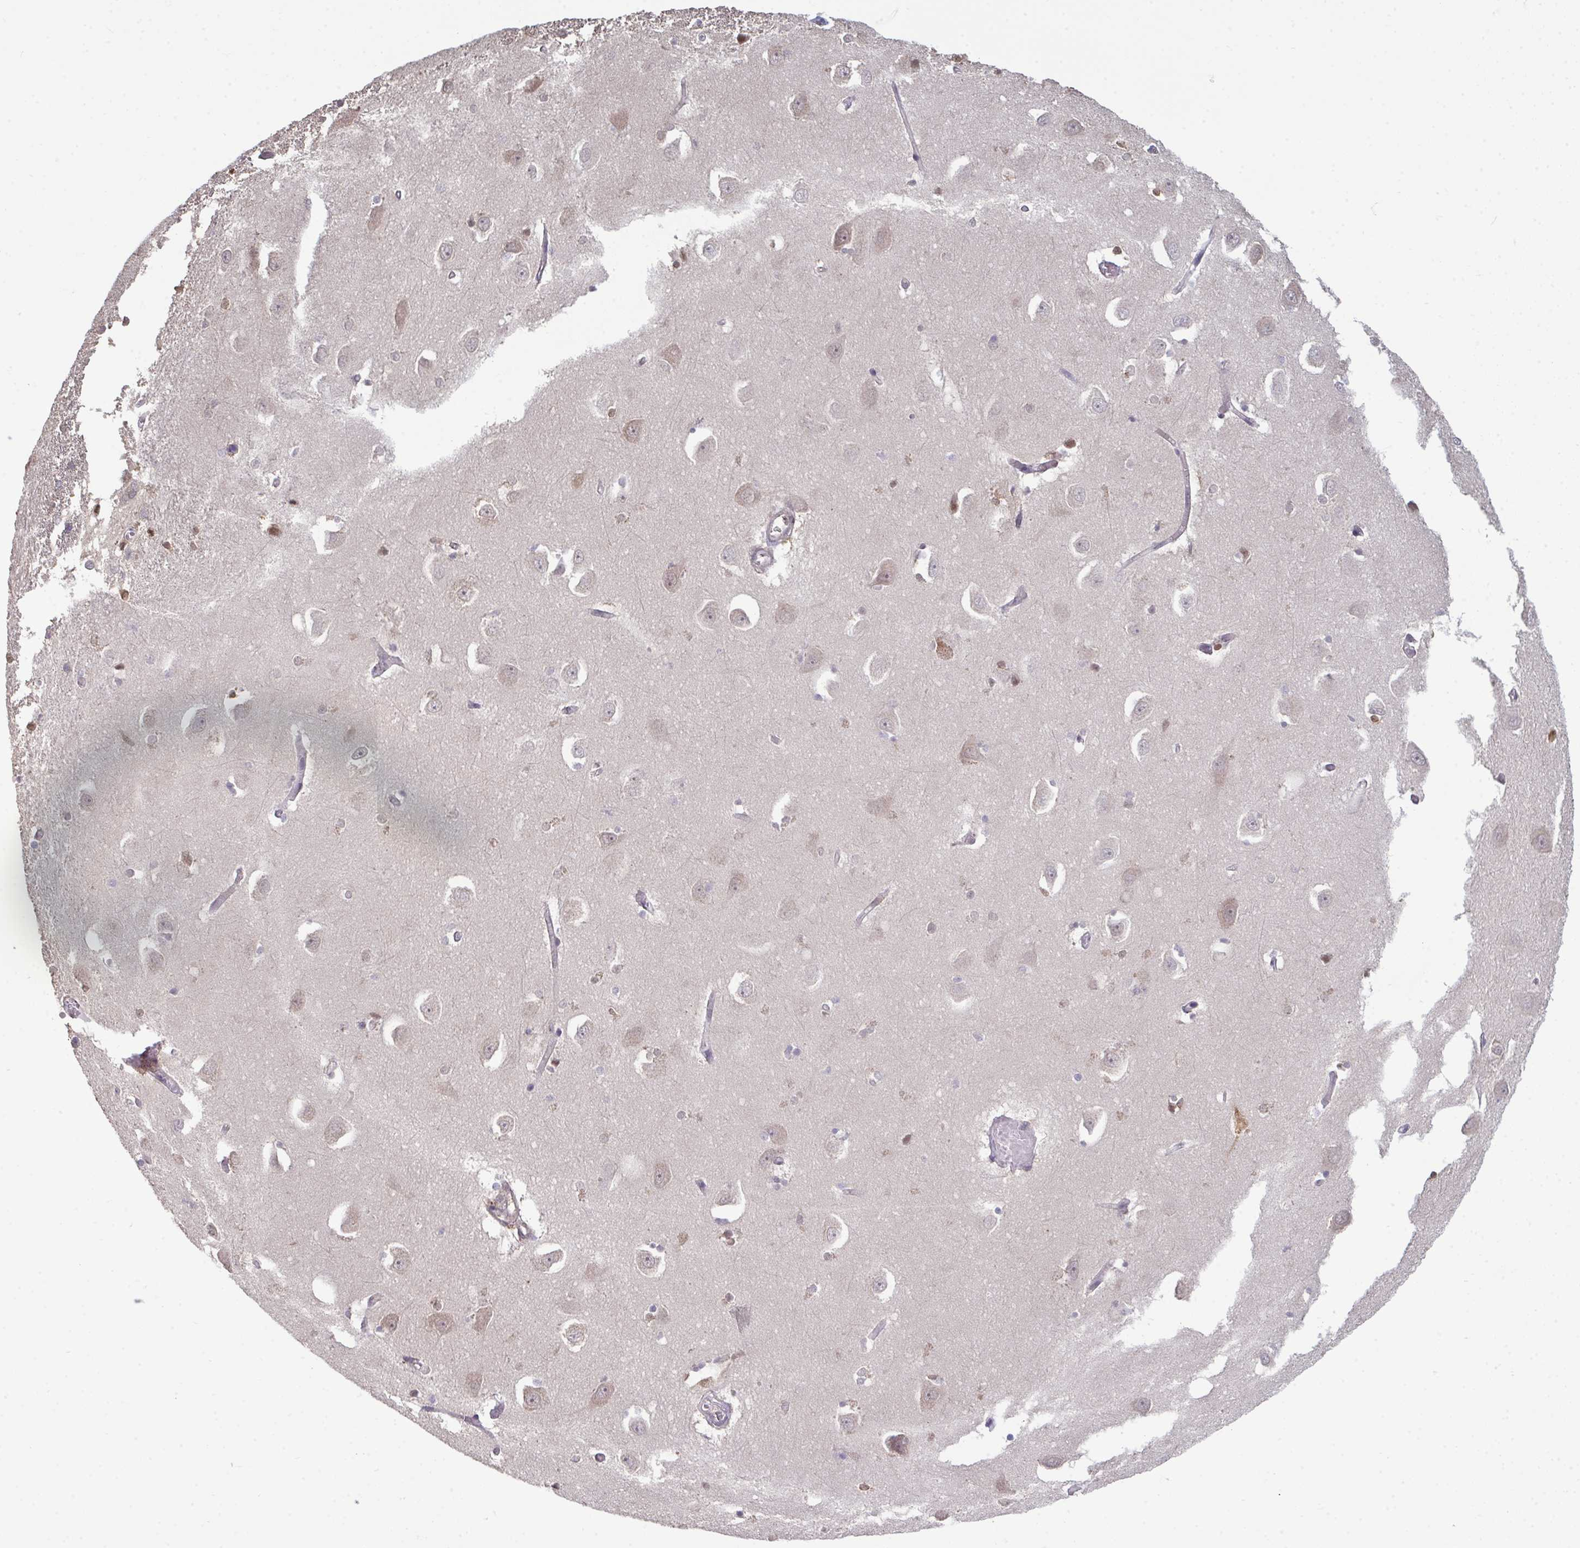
{"staining": {"intensity": "negative", "quantity": "none", "location": "none"}, "tissue": "caudate", "cell_type": "Glial cells", "image_type": "normal", "snomed": [{"axis": "morphology", "description": "Normal tissue, NOS"}, {"axis": "topography", "description": "Lateral ventricle wall"}, {"axis": "topography", "description": "Hippocampus"}], "caption": "Immunohistochemistry micrograph of unremarkable caudate: caudate stained with DAB (3,3'-diaminobenzidine) shows no significant protein staining in glial cells. Nuclei are stained in blue.", "gene": "SETD7", "patient": {"sex": "female", "age": 63}}